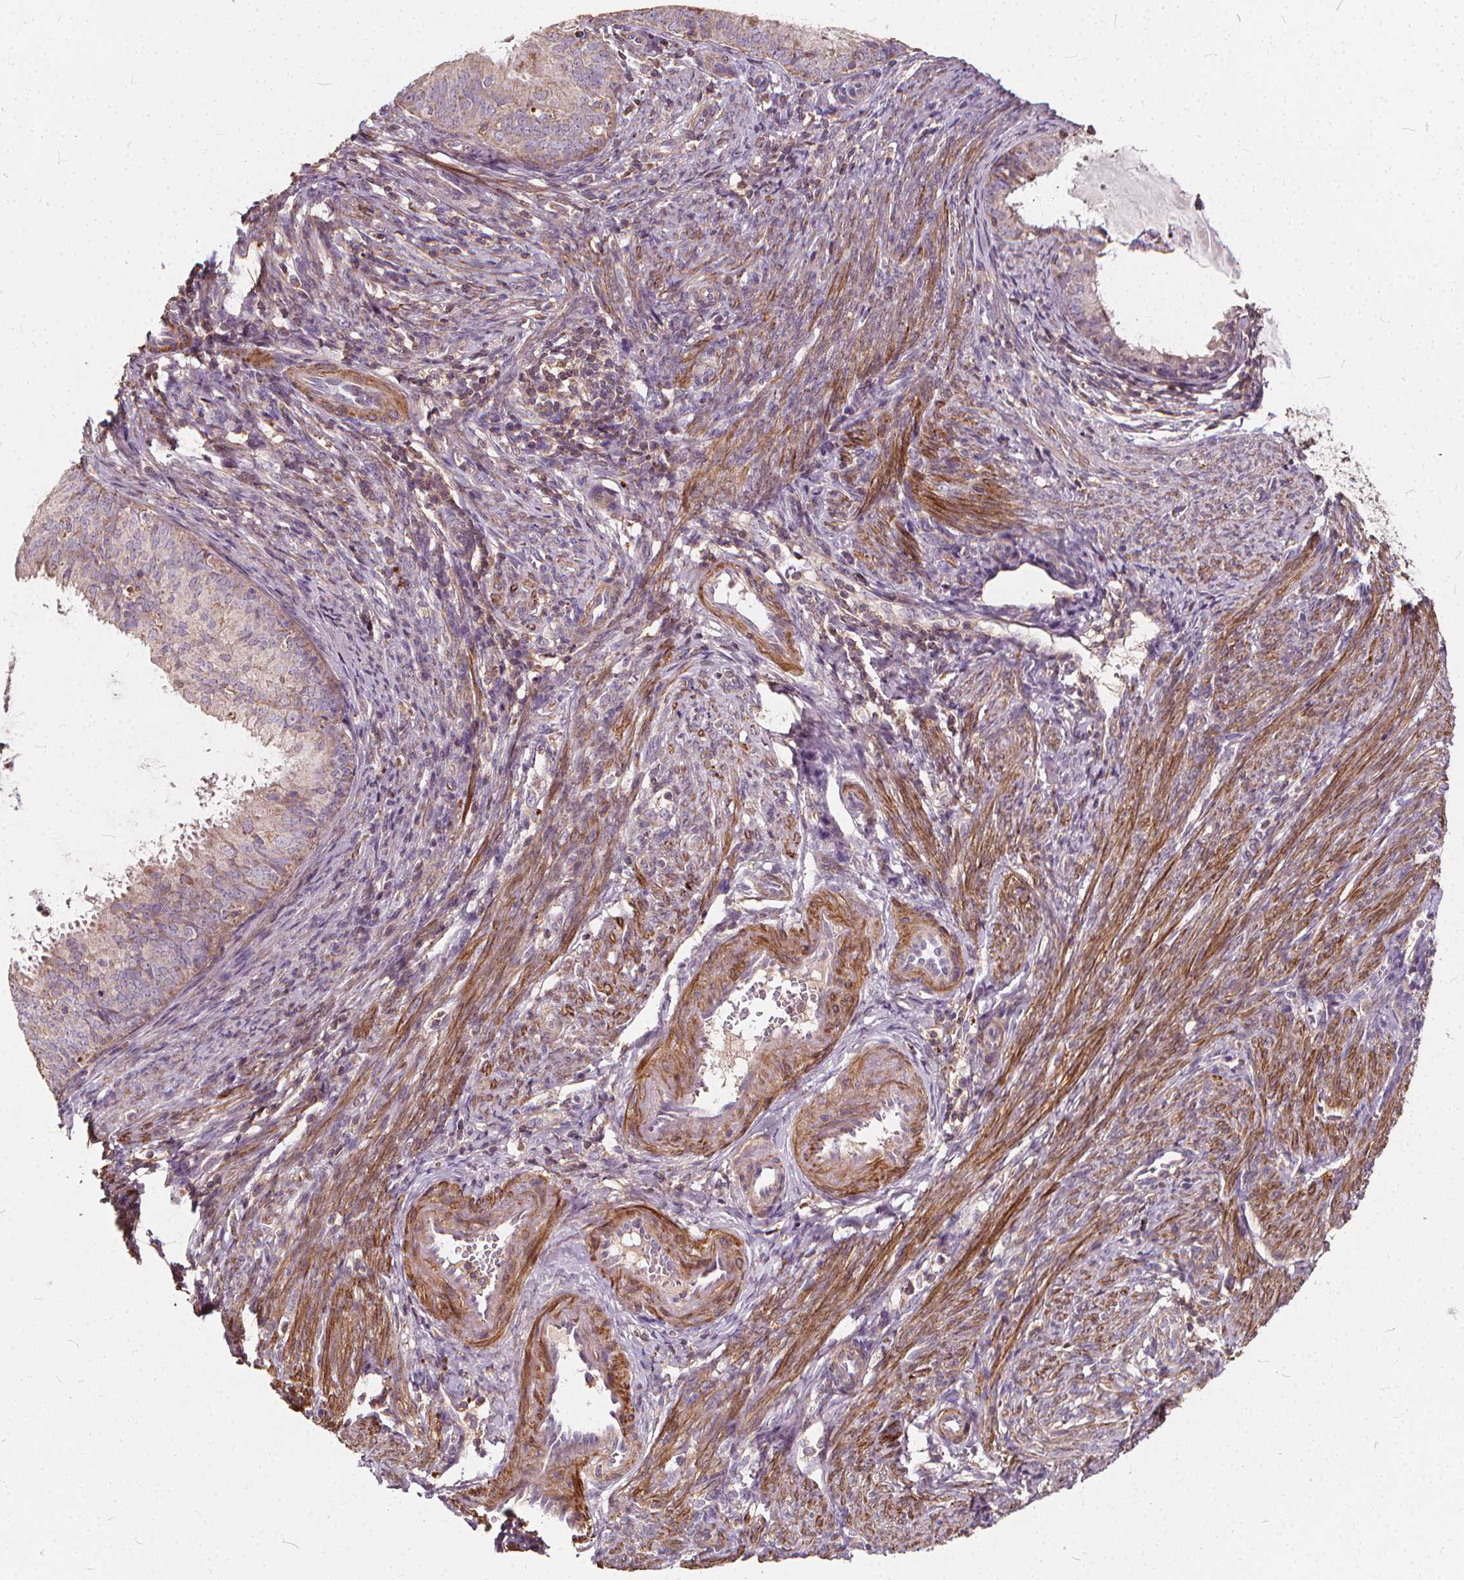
{"staining": {"intensity": "weak", "quantity": "<25%", "location": "cytoplasmic/membranous"}, "tissue": "endometrial cancer", "cell_type": "Tumor cells", "image_type": "cancer", "snomed": [{"axis": "morphology", "description": "Adenocarcinoma, NOS"}, {"axis": "topography", "description": "Endometrium"}], "caption": "A photomicrograph of human endometrial adenocarcinoma is negative for staining in tumor cells.", "gene": "ORAI2", "patient": {"sex": "female", "age": 57}}